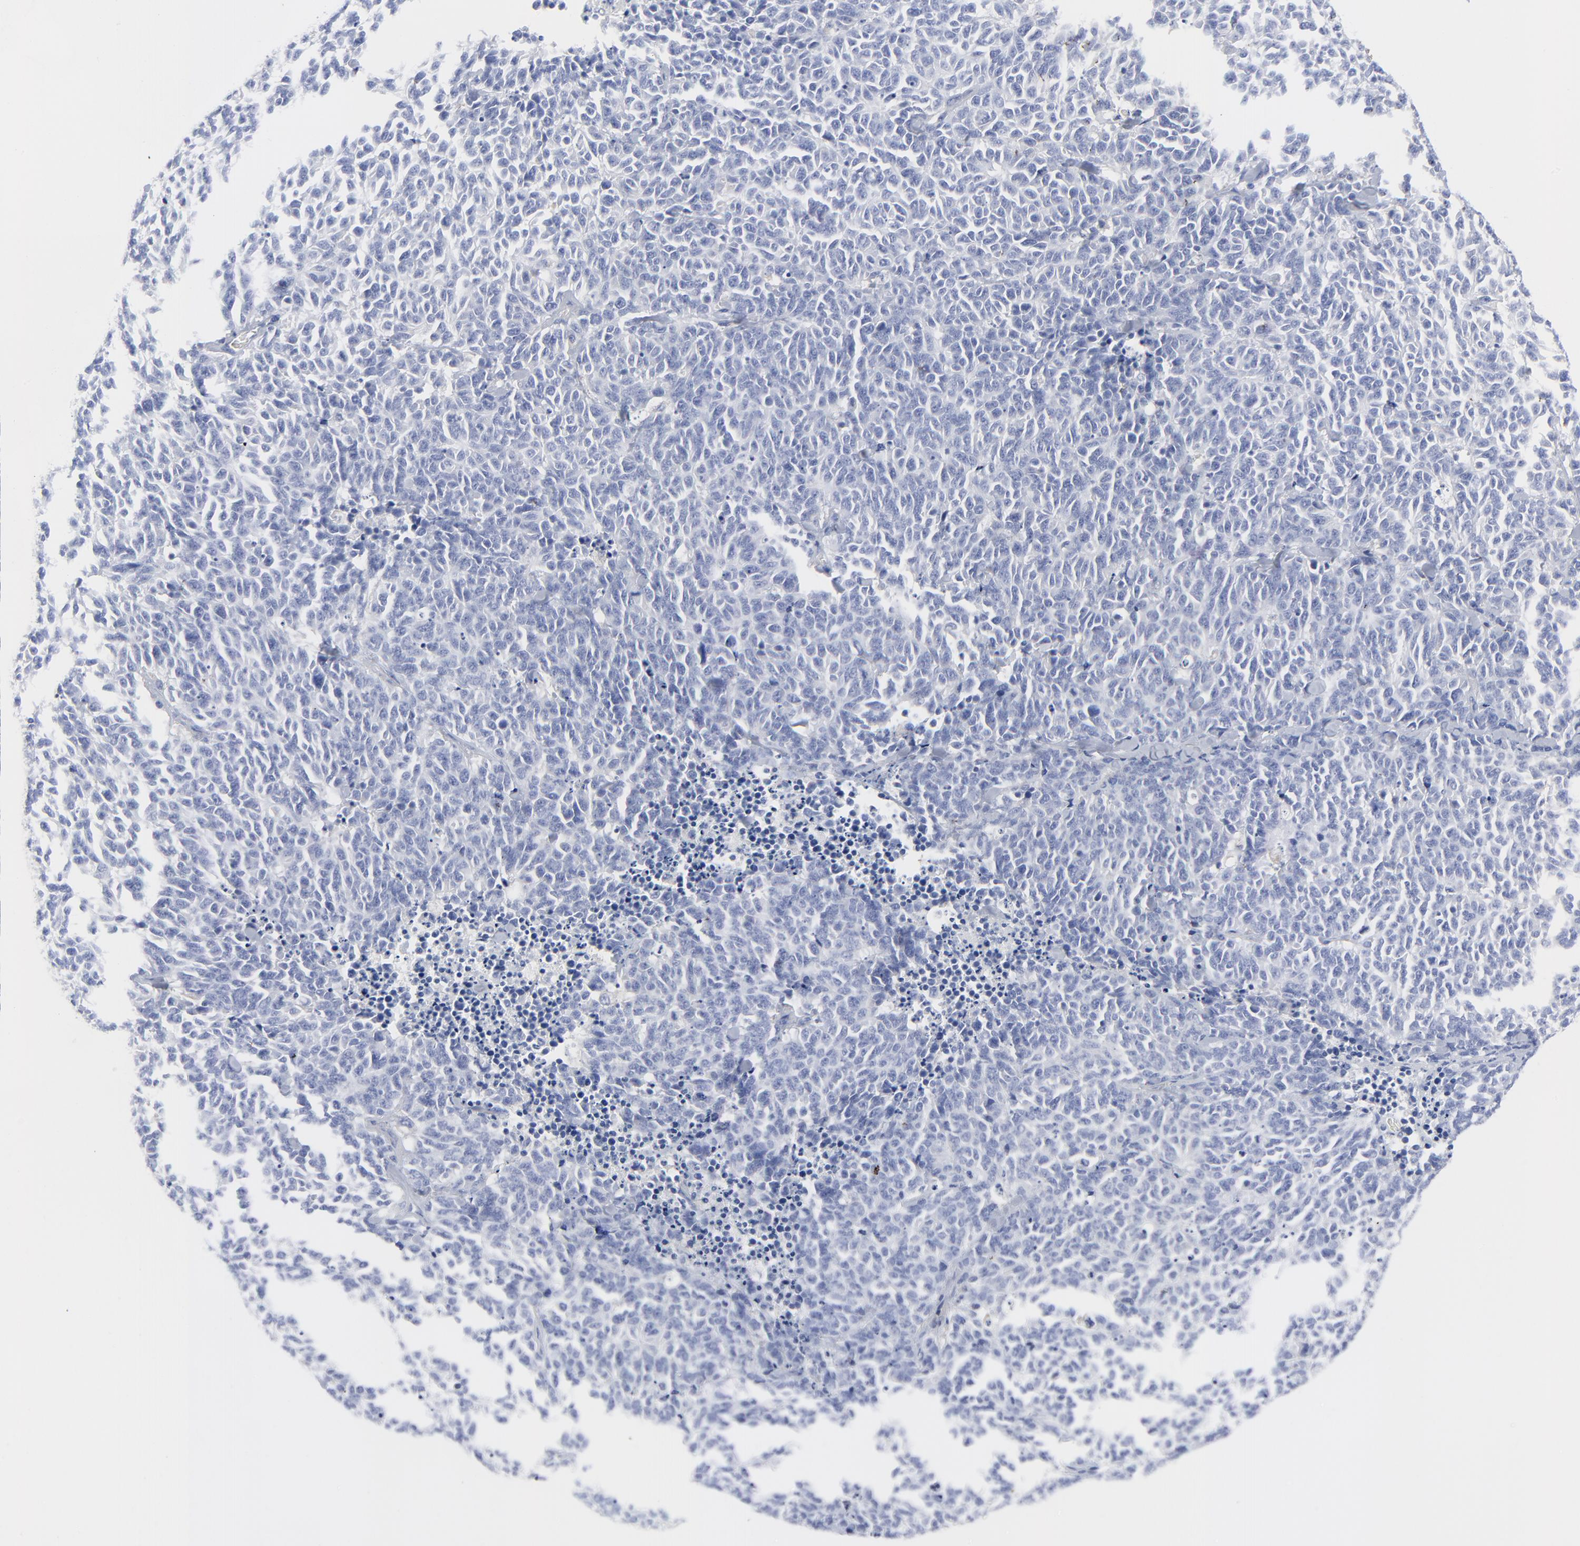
{"staining": {"intensity": "negative", "quantity": "none", "location": "none"}, "tissue": "lung cancer", "cell_type": "Tumor cells", "image_type": "cancer", "snomed": [{"axis": "morphology", "description": "Neoplasm, malignant, NOS"}, {"axis": "topography", "description": "Lung"}], "caption": "Tumor cells are negative for protein expression in human neoplasm (malignant) (lung).", "gene": "STAT2", "patient": {"sex": "female", "age": 58}}